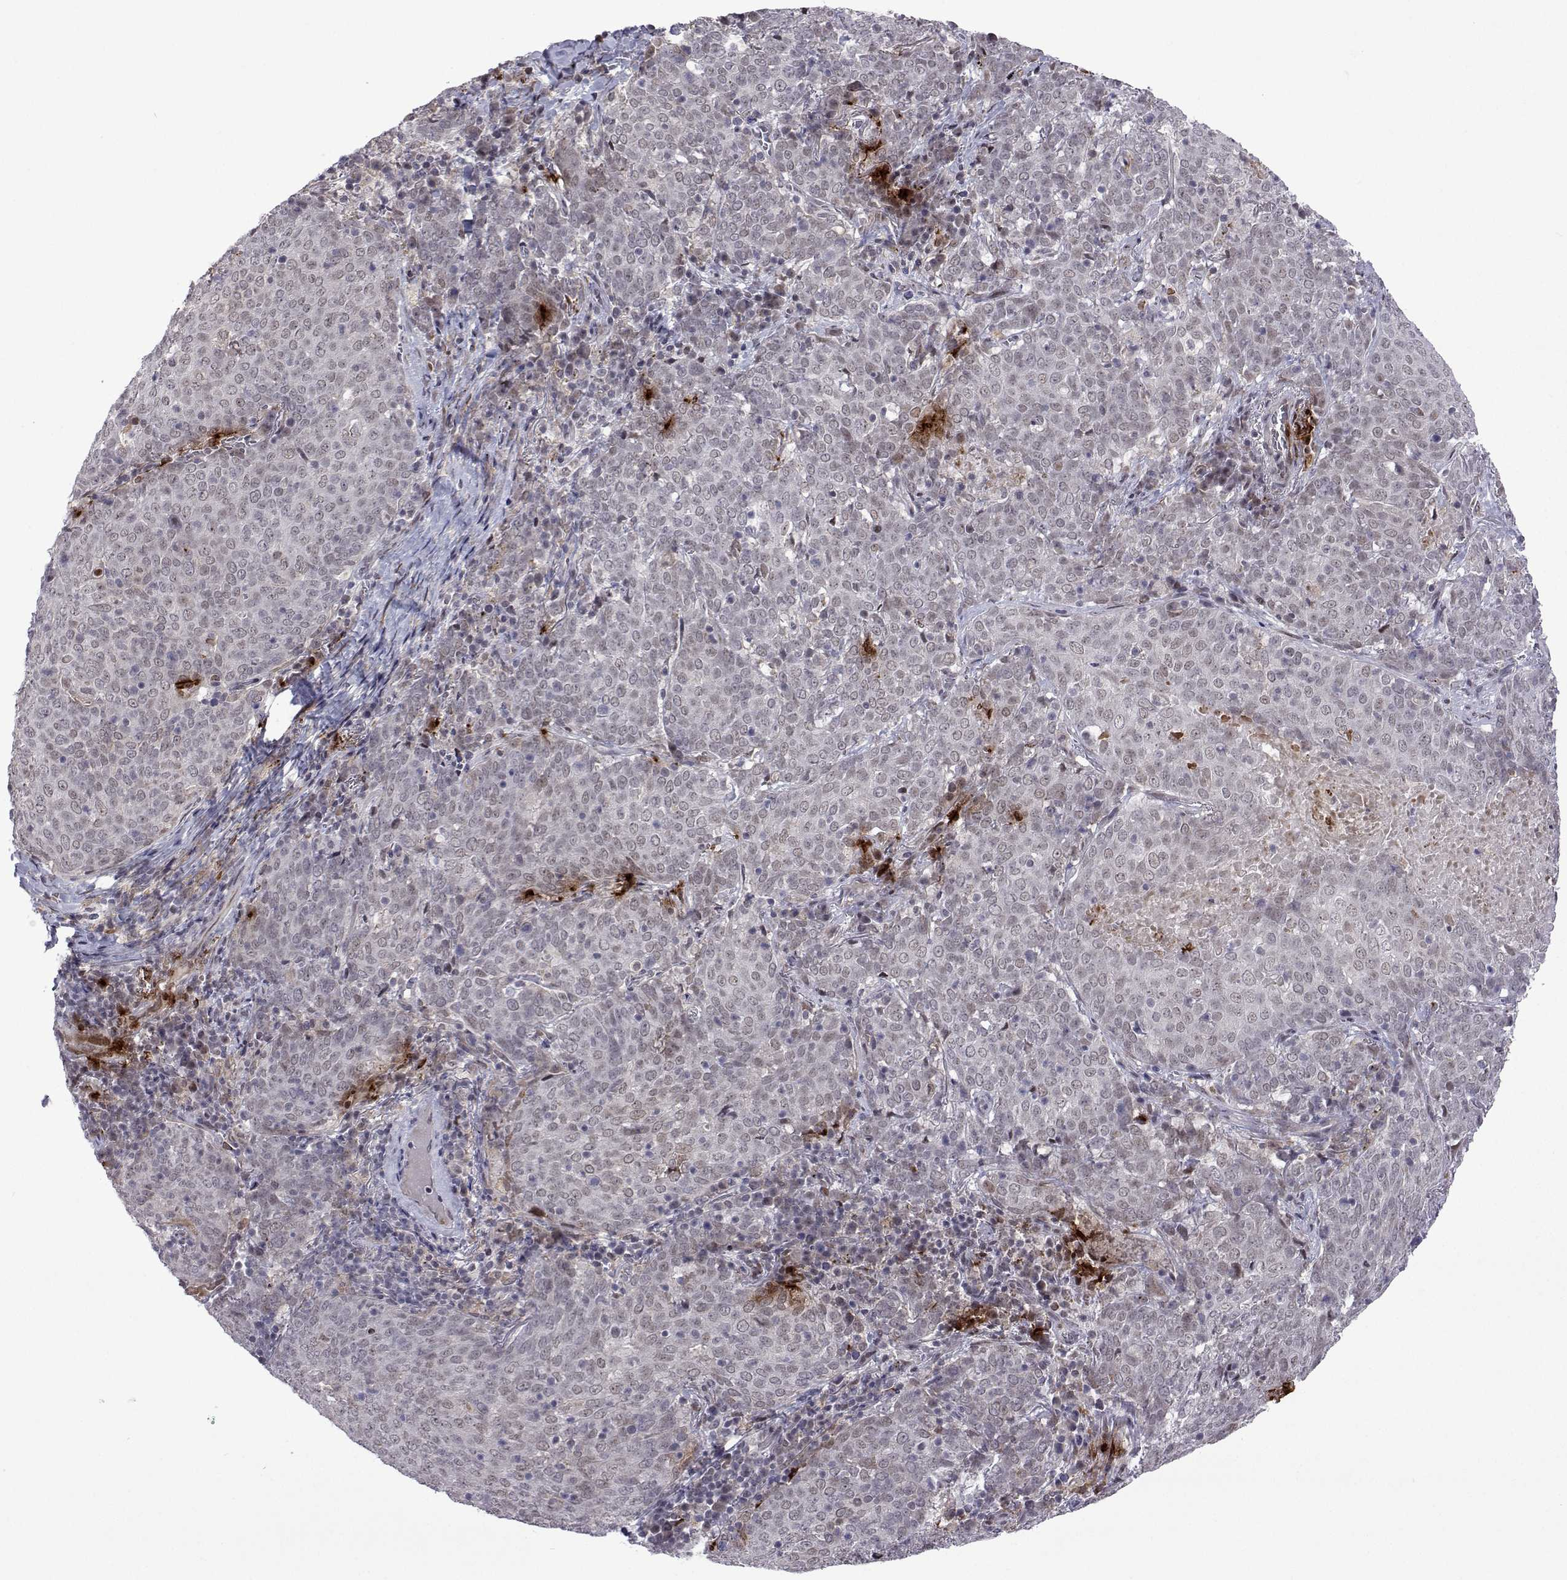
{"staining": {"intensity": "weak", "quantity": "<25%", "location": "nuclear"}, "tissue": "lung cancer", "cell_type": "Tumor cells", "image_type": "cancer", "snomed": [{"axis": "morphology", "description": "Squamous cell carcinoma, NOS"}, {"axis": "topography", "description": "Lung"}], "caption": "This is an immunohistochemistry (IHC) image of human squamous cell carcinoma (lung). There is no expression in tumor cells.", "gene": "EFCAB3", "patient": {"sex": "male", "age": 82}}